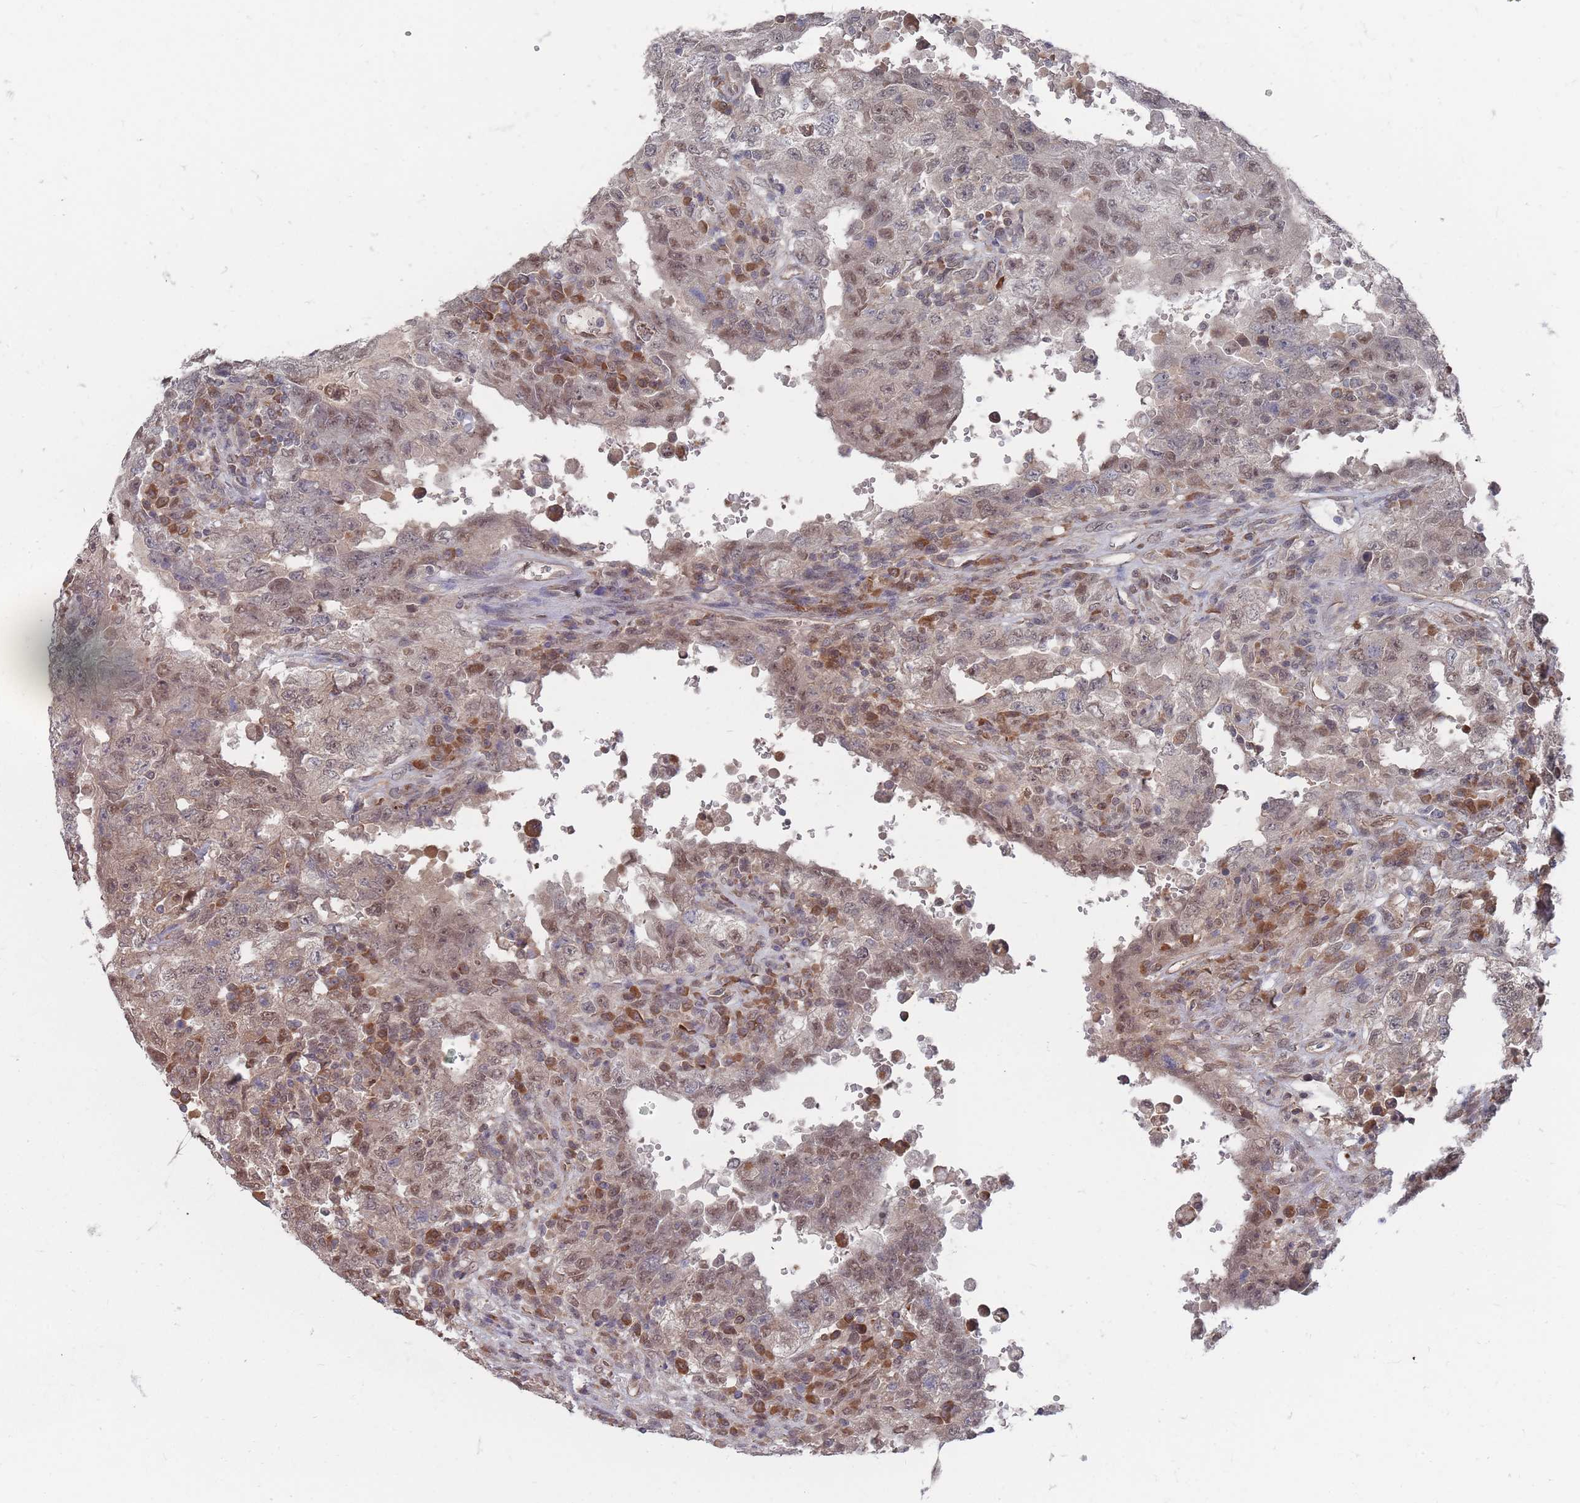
{"staining": {"intensity": "moderate", "quantity": "<25%", "location": "nuclear"}, "tissue": "testis cancer", "cell_type": "Tumor cells", "image_type": "cancer", "snomed": [{"axis": "morphology", "description": "Carcinoma, Embryonal, NOS"}, {"axis": "topography", "description": "Testis"}], "caption": "Testis embryonal carcinoma stained with a protein marker displays moderate staining in tumor cells.", "gene": "NKD1", "patient": {"sex": "male", "age": 26}}